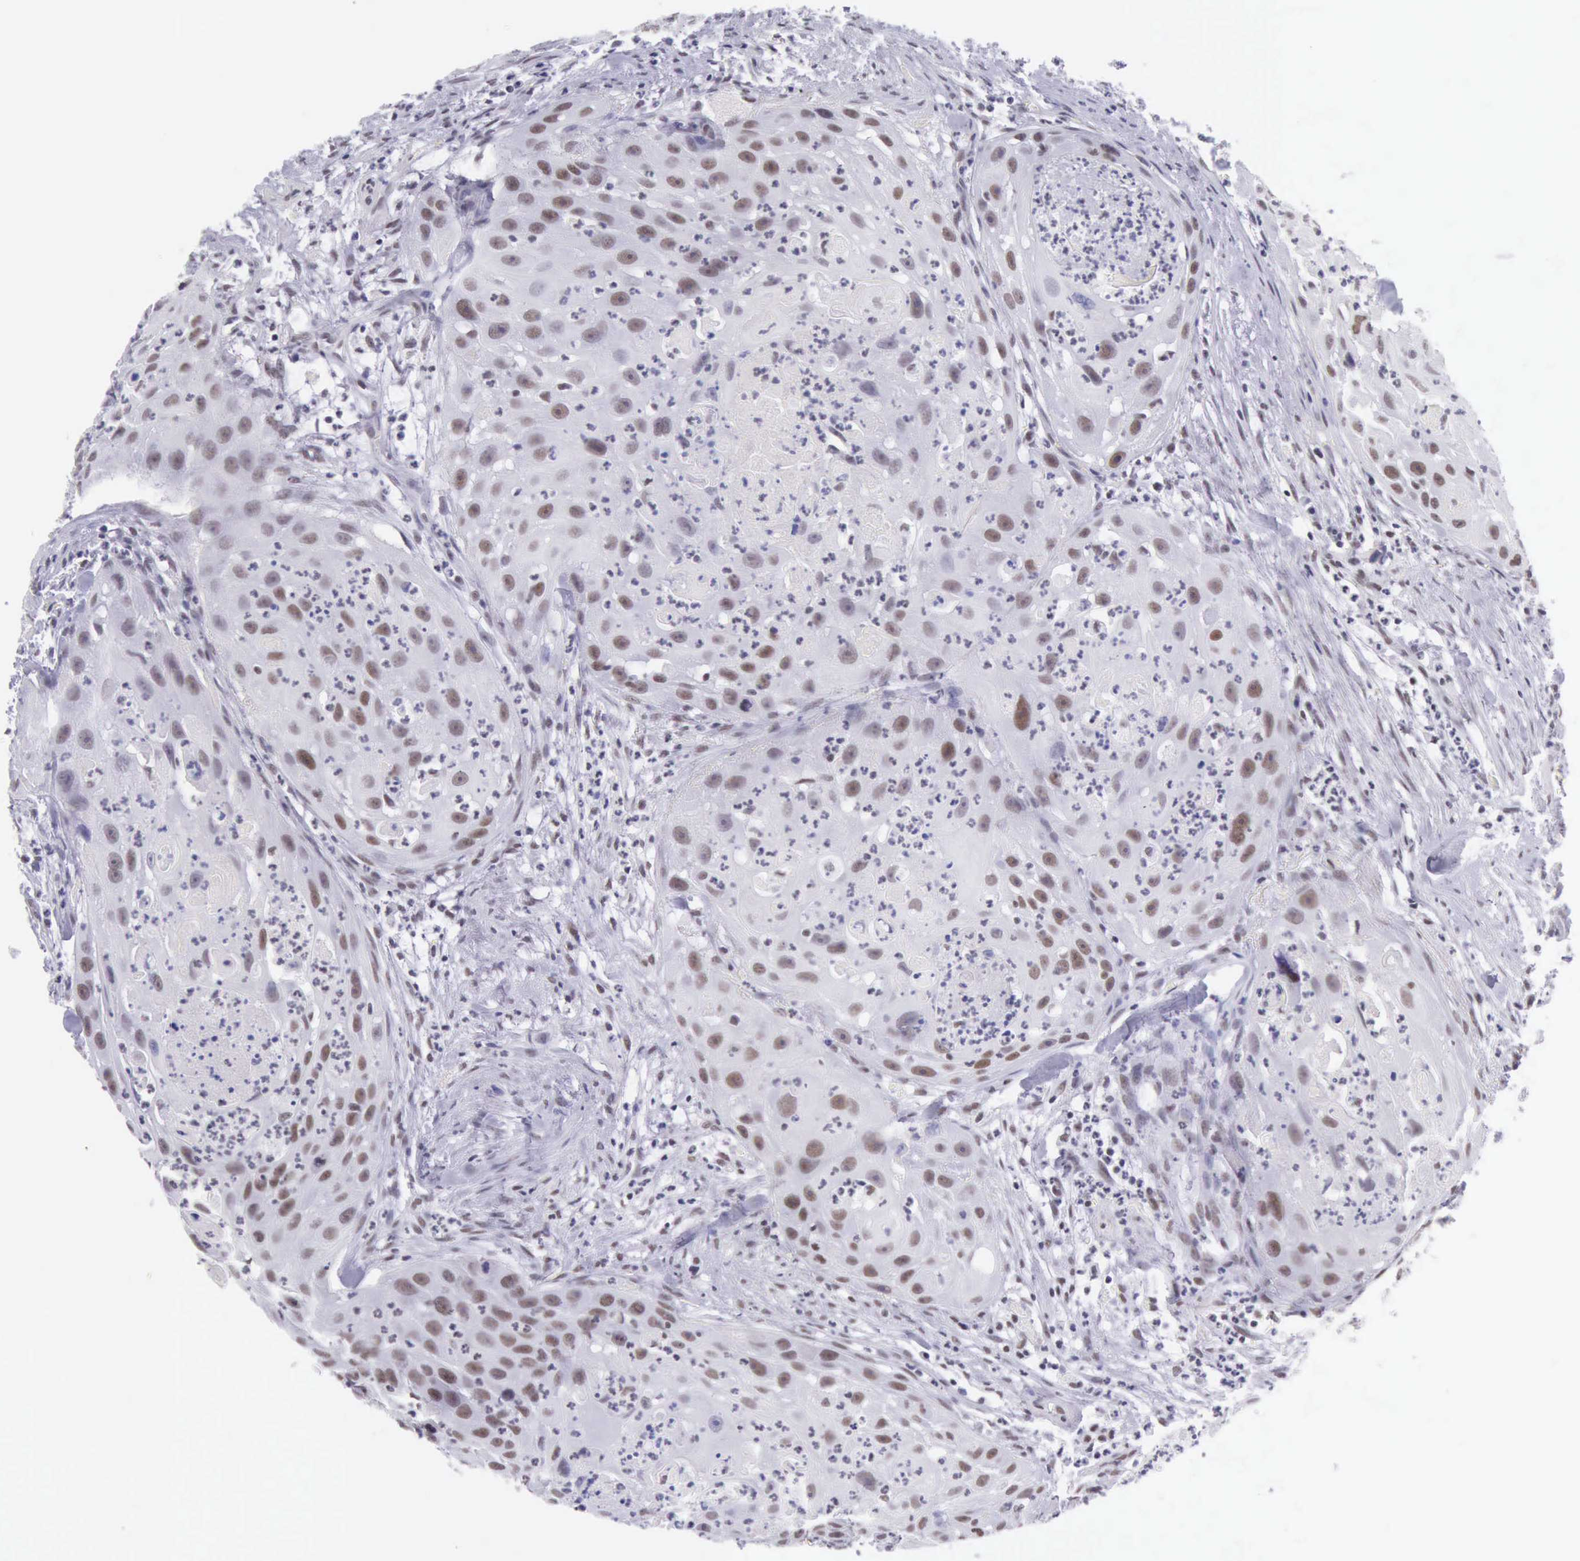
{"staining": {"intensity": "weak", "quantity": "25%-75%", "location": "nuclear"}, "tissue": "head and neck cancer", "cell_type": "Tumor cells", "image_type": "cancer", "snomed": [{"axis": "morphology", "description": "Squamous cell carcinoma, NOS"}, {"axis": "topography", "description": "Head-Neck"}], "caption": "Immunohistochemical staining of human head and neck cancer (squamous cell carcinoma) exhibits low levels of weak nuclear positivity in approximately 25%-75% of tumor cells.", "gene": "EP300", "patient": {"sex": "male", "age": 64}}